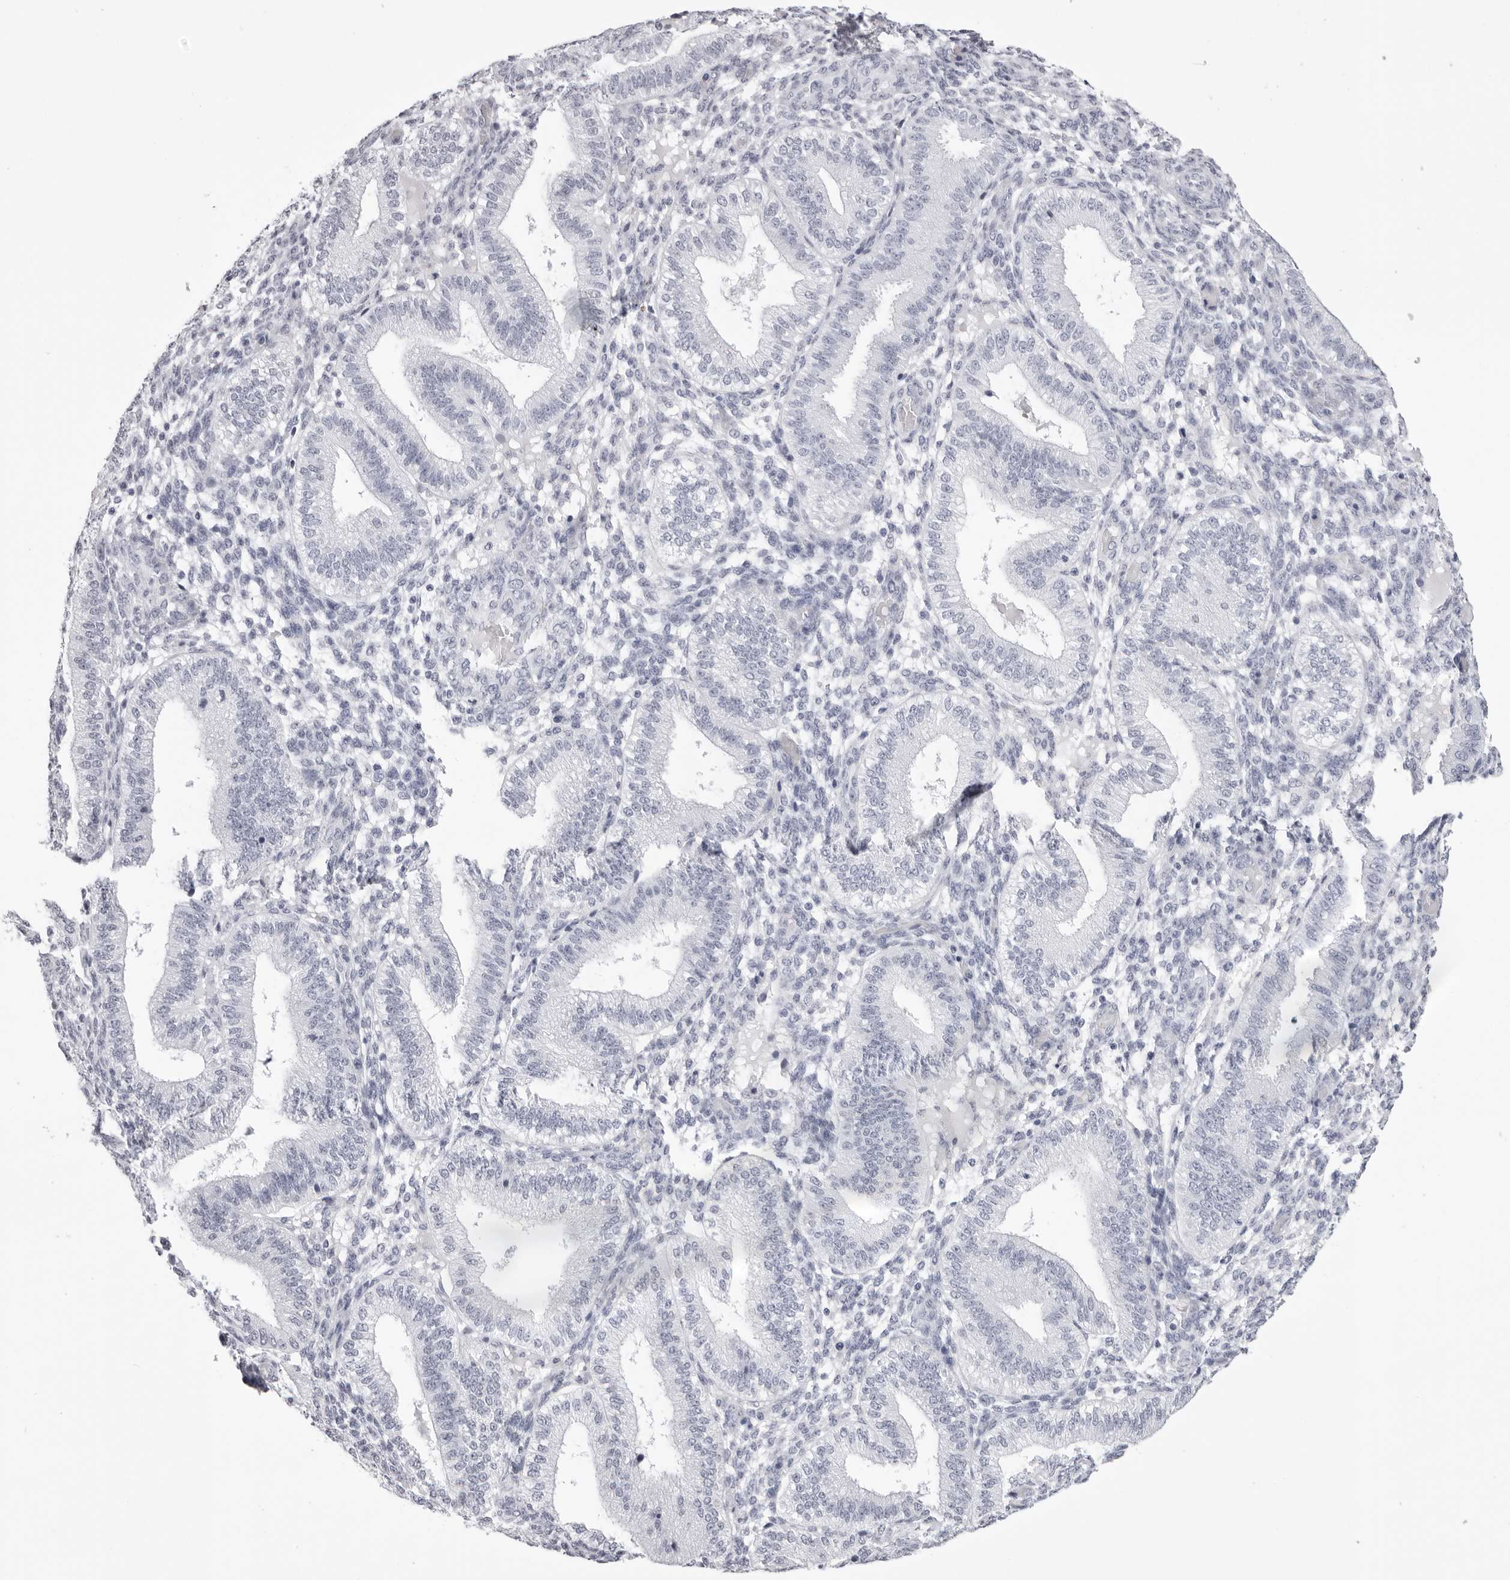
{"staining": {"intensity": "negative", "quantity": "none", "location": "none"}, "tissue": "endometrium", "cell_type": "Cells in endometrial stroma", "image_type": "normal", "snomed": [{"axis": "morphology", "description": "Normal tissue, NOS"}, {"axis": "topography", "description": "Endometrium"}], "caption": "IHC histopathology image of normal endometrium stained for a protein (brown), which exhibits no staining in cells in endometrial stroma. (Immunohistochemistry (ihc), brightfield microscopy, high magnification).", "gene": "RHO", "patient": {"sex": "female", "age": 39}}